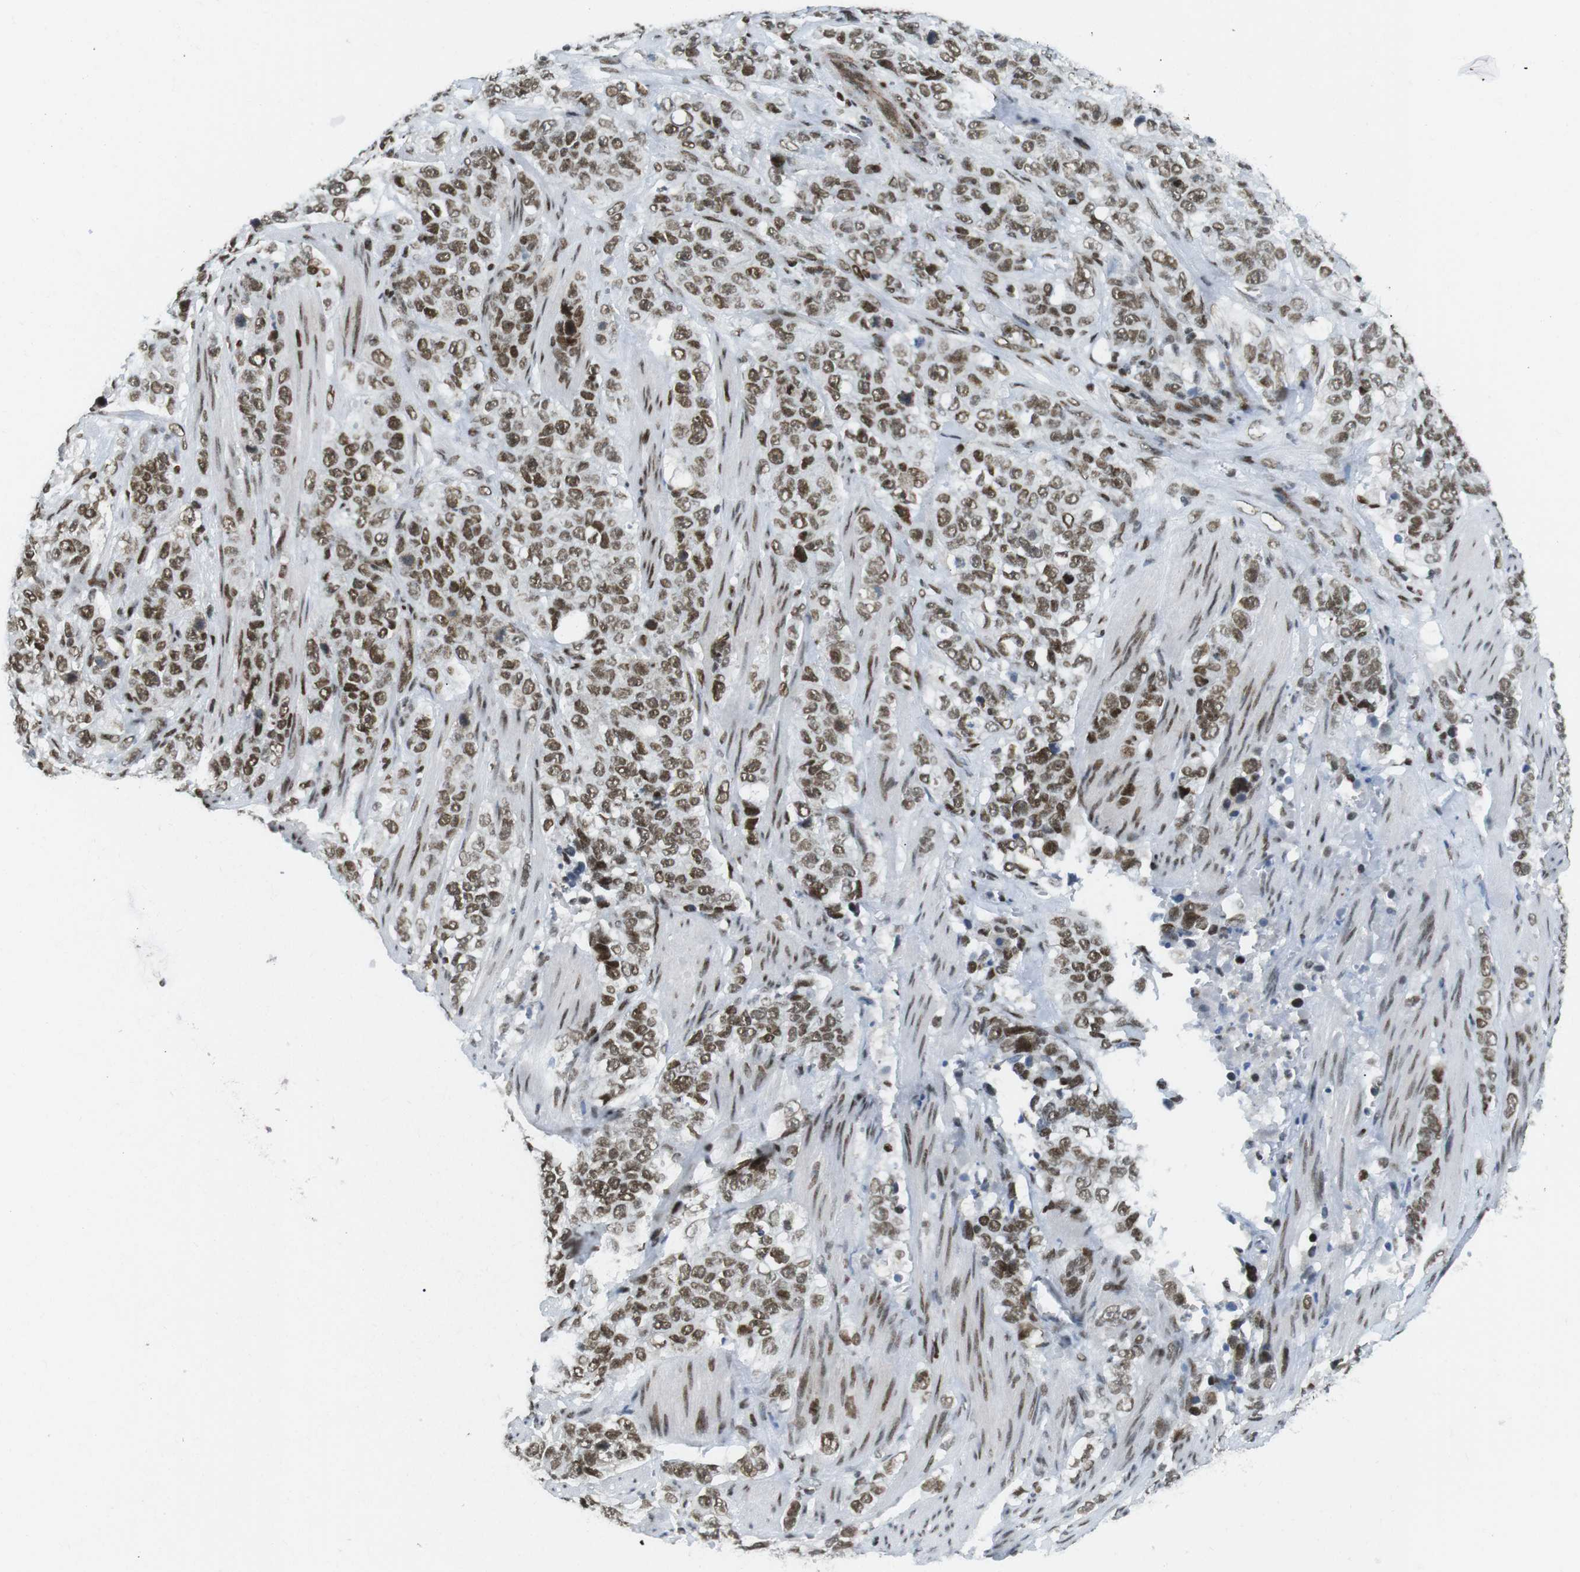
{"staining": {"intensity": "moderate", "quantity": ">75%", "location": "nuclear"}, "tissue": "stomach cancer", "cell_type": "Tumor cells", "image_type": "cancer", "snomed": [{"axis": "morphology", "description": "Adenocarcinoma, NOS"}, {"axis": "topography", "description": "Stomach"}], "caption": "Tumor cells reveal medium levels of moderate nuclear positivity in about >75% of cells in stomach cancer (adenocarcinoma).", "gene": "ARID1A", "patient": {"sex": "male", "age": 48}}